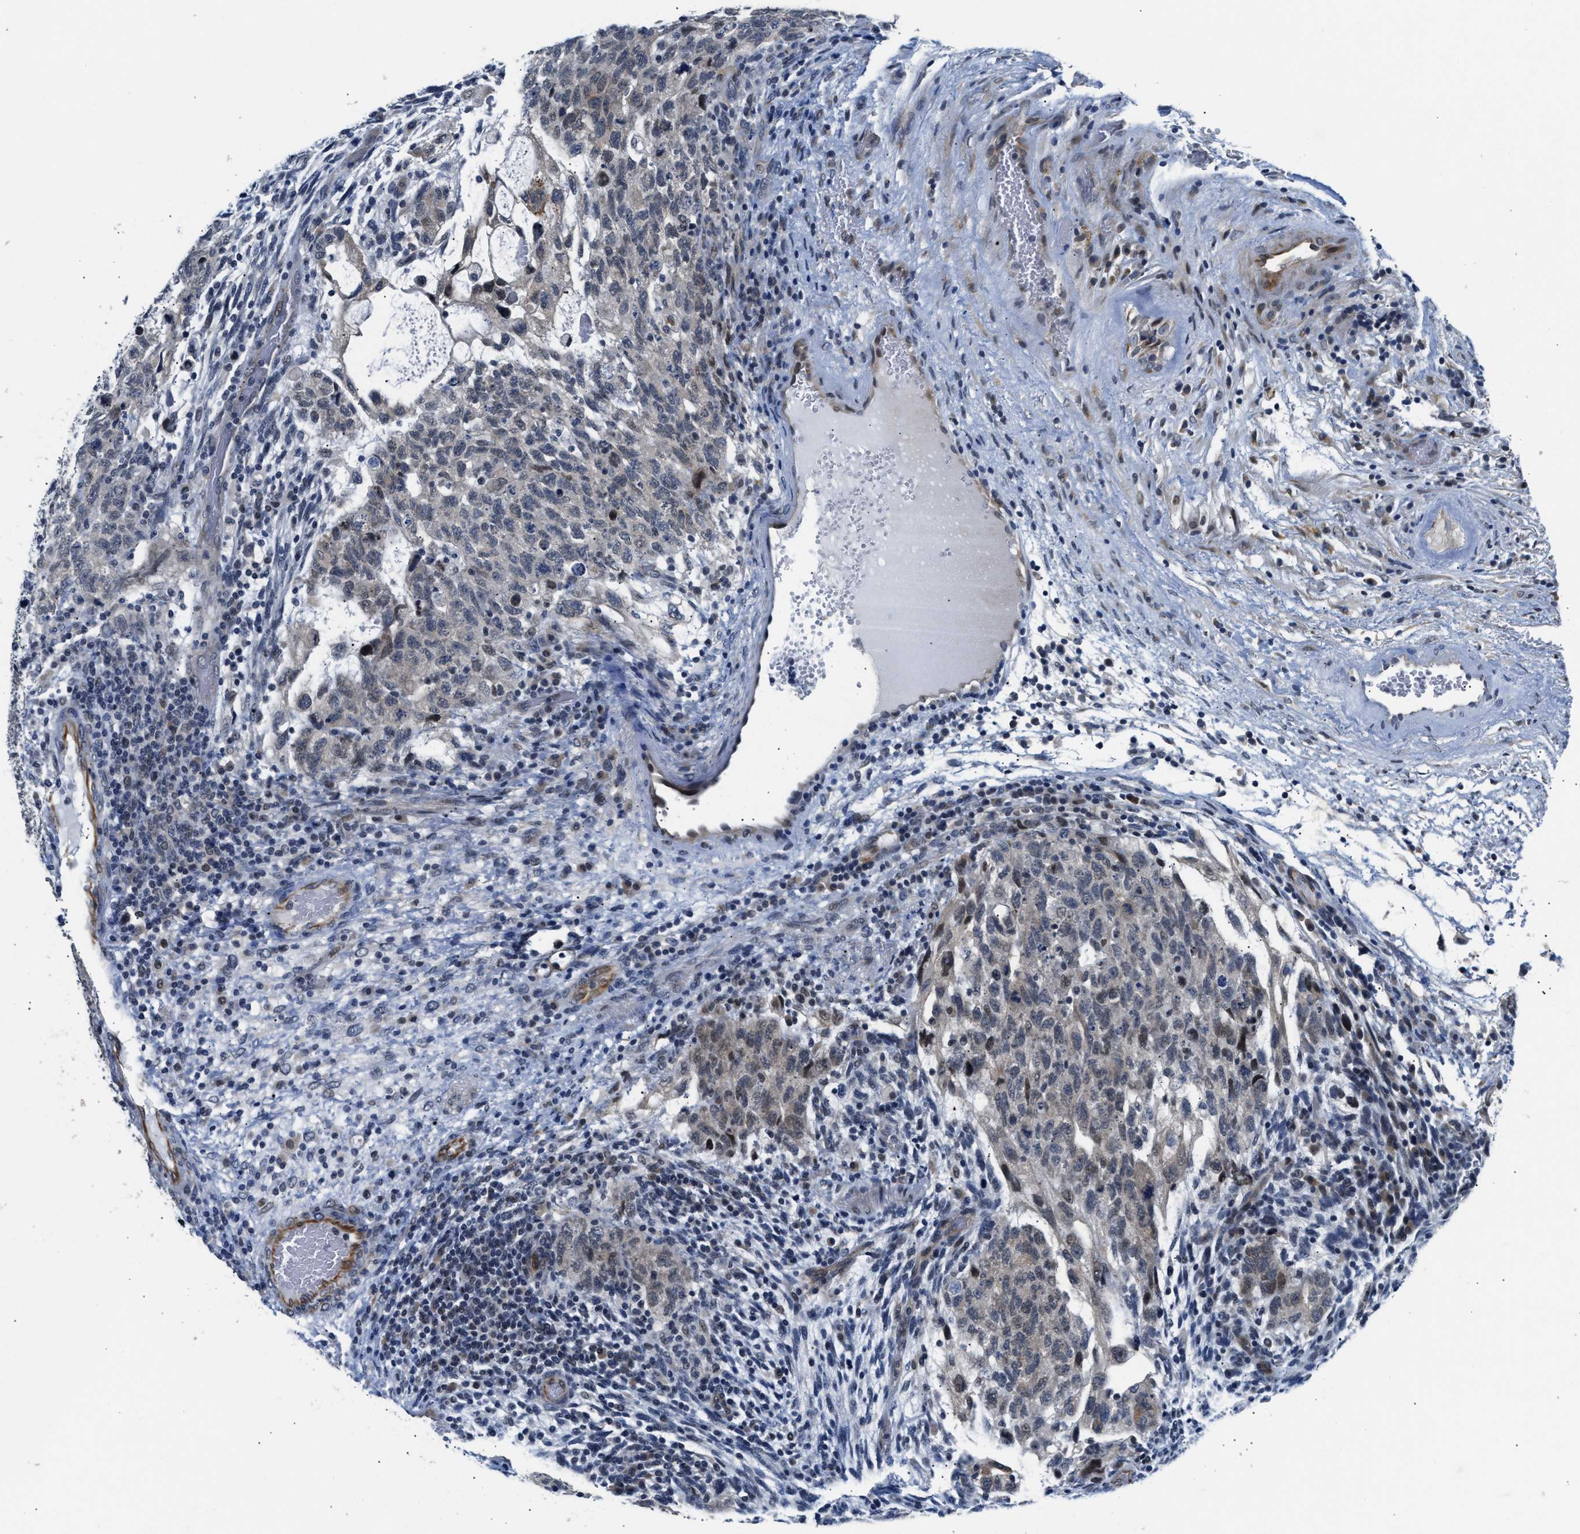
{"staining": {"intensity": "weak", "quantity": "<25%", "location": "cytoplasmic/membranous,nuclear"}, "tissue": "testis cancer", "cell_type": "Tumor cells", "image_type": "cancer", "snomed": [{"axis": "morphology", "description": "Normal tissue, NOS"}, {"axis": "morphology", "description": "Carcinoma, Embryonal, NOS"}, {"axis": "topography", "description": "Testis"}], "caption": "Tumor cells show no significant protein staining in embryonal carcinoma (testis). Brightfield microscopy of IHC stained with DAB (brown) and hematoxylin (blue), captured at high magnification.", "gene": "PPM1H", "patient": {"sex": "male", "age": 36}}